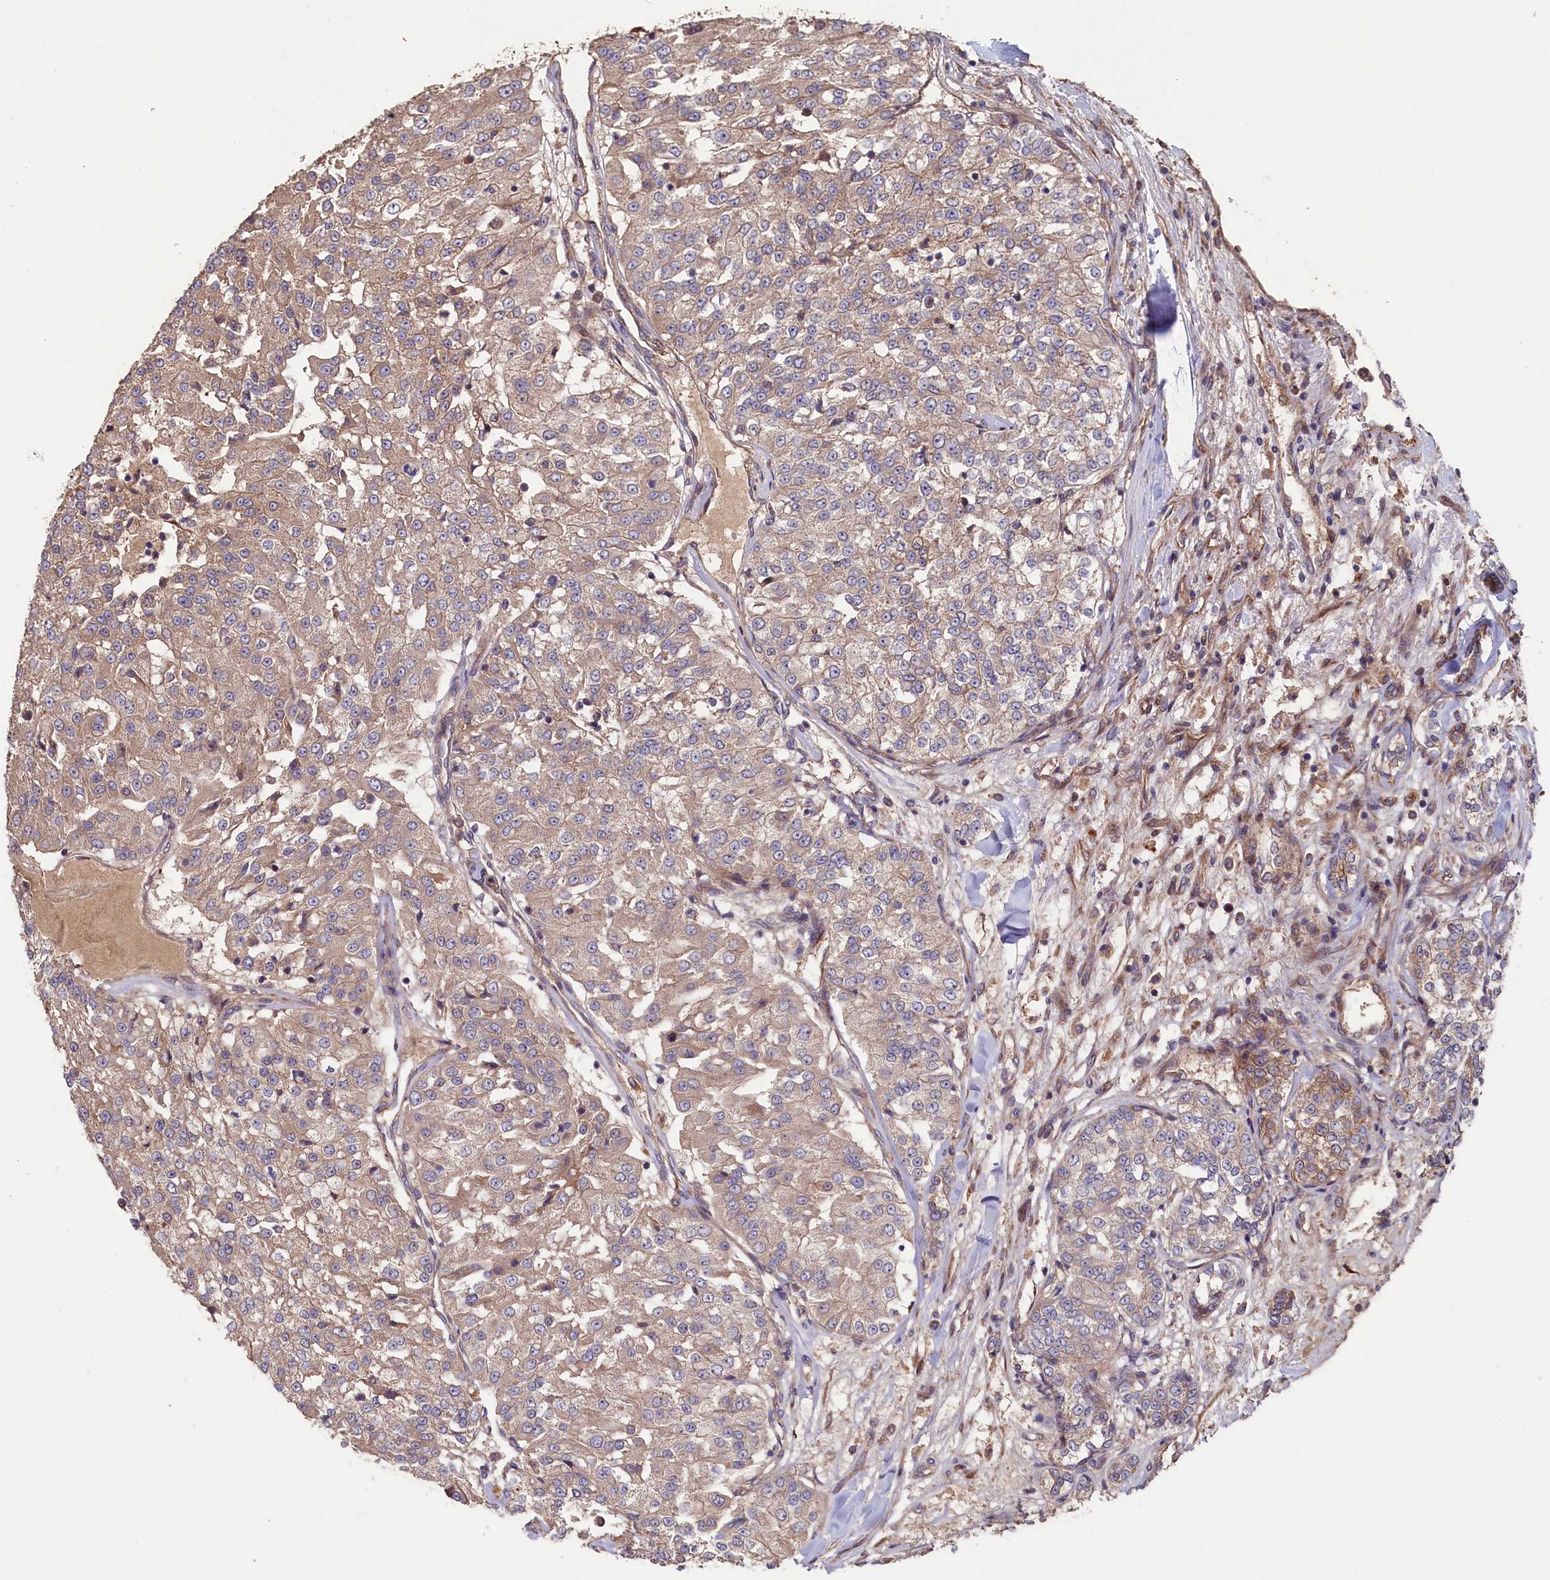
{"staining": {"intensity": "moderate", "quantity": ">75%", "location": "cytoplasmic/membranous"}, "tissue": "renal cancer", "cell_type": "Tumor cells", "image_type": "cancer", "snomed": [{"axis": "morphology", "description": "Adenocarcinoma, NOS"}, {"axis": "topography", "description": "Kidney"}], "caption": "Immunohistochemical staining of human renal cancer (adenocarcinoma) reveals medium levels of moderate cytoplasmic/membranous protein expression in approximately >75% of tumor cells. (Stains: DAB in brown, nuclei in blue, Microscopy: brightfield microscopy at high magnification).", "gene": "GREB1L", "patient": {"sex": "female", "age": 63}}